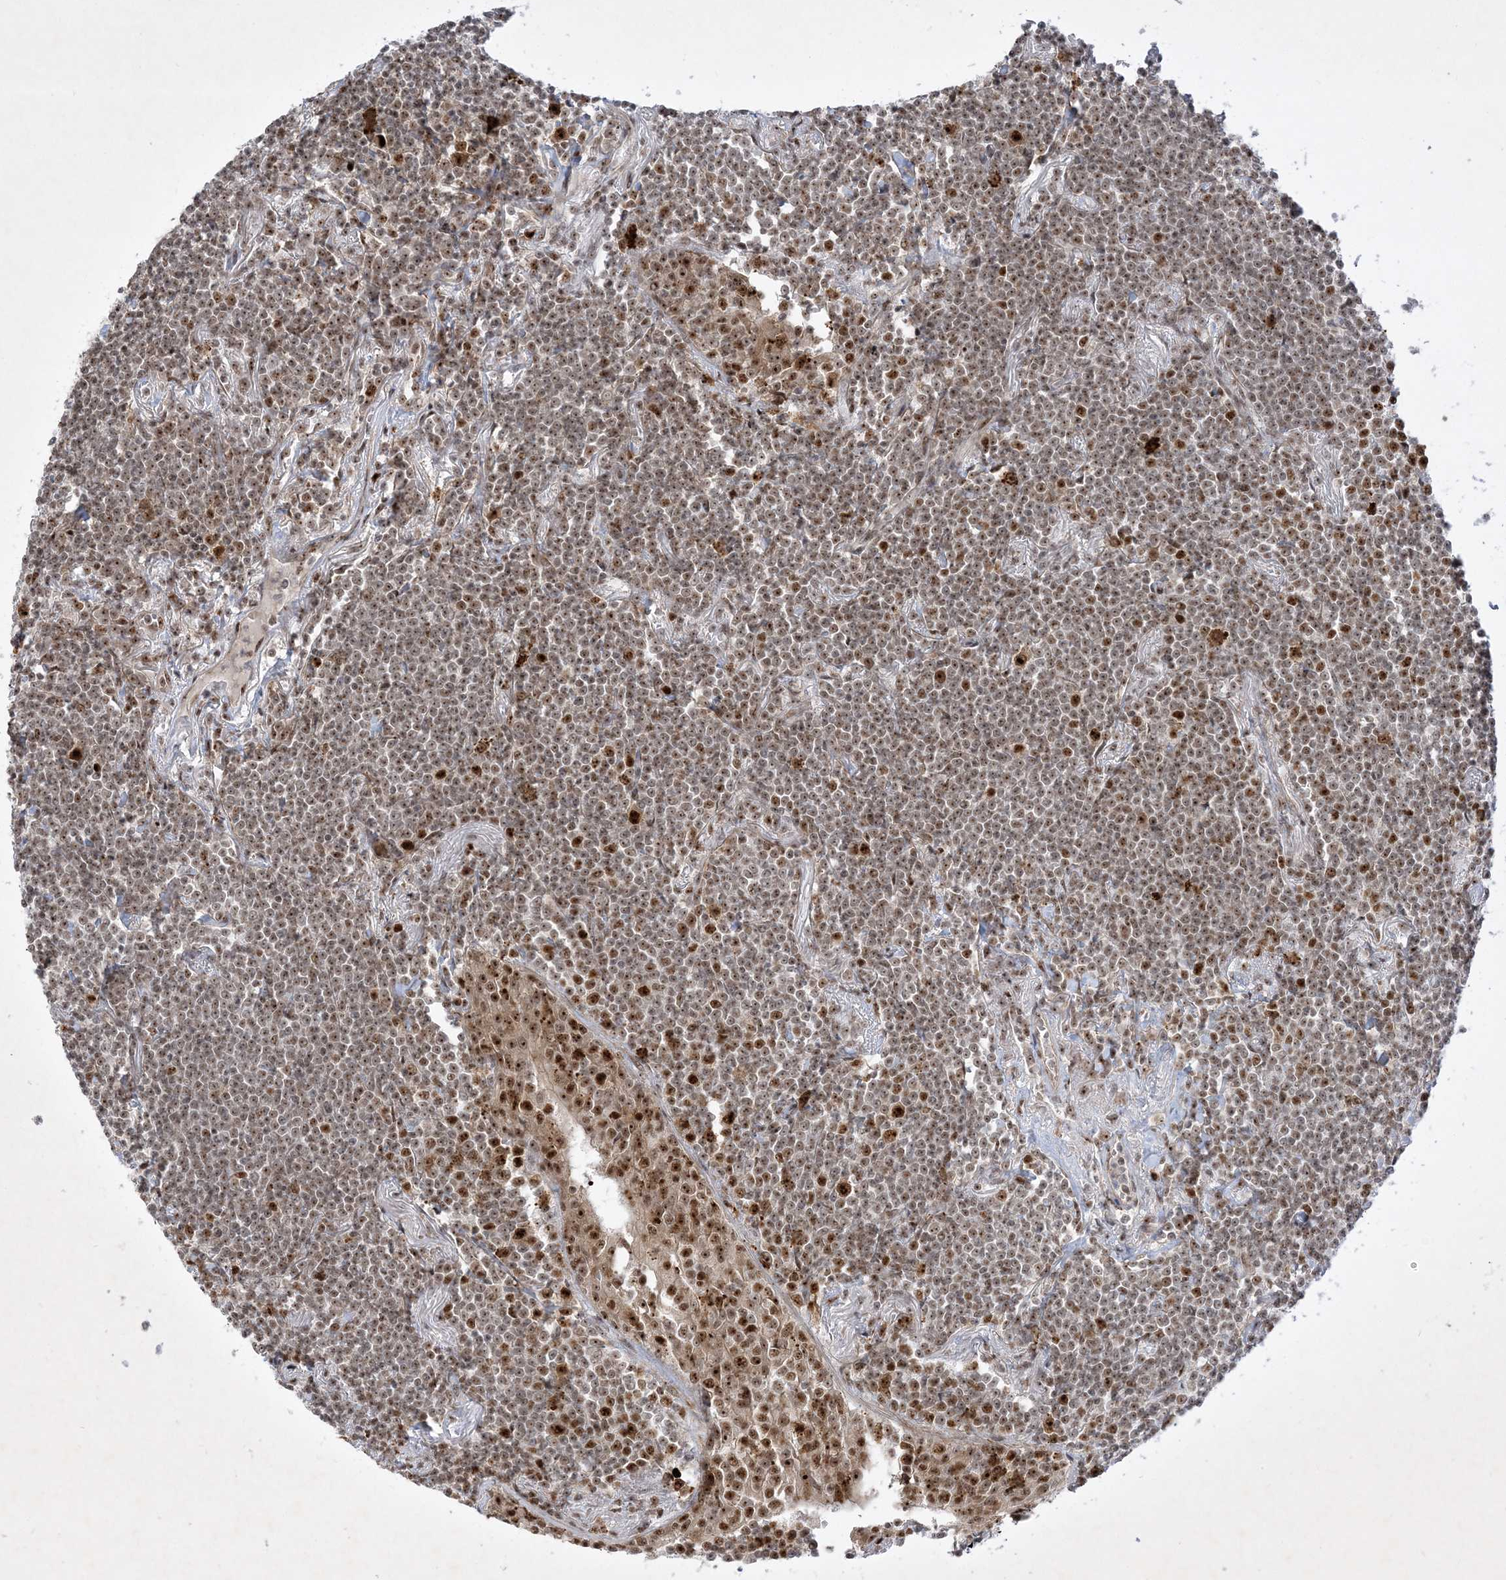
{"staining": {"intensity": "moderate", "quantity": ">75%", "location": "nuclear"}, "tissue": "lymphoma", "cell_type": "Tumor cells", "image_type": "cancer", "snomed": [{"axis": "morphology", "description": "Malignant lymphoma, non-Hodgkin's type, Low grade"}, {"axis": "topography", "description": "Lung"}], "caption": "IHC (DAB (3,3'-diaminobenzidine)) staining of lymphoma demonstrates moderate nuclear protein staining in approximately >75% of tumor cells. (DAB IHC with brightfield microscopy, high magnification).", "gene": "NPM3", "patient": {"sex": "female", "age": 71}}